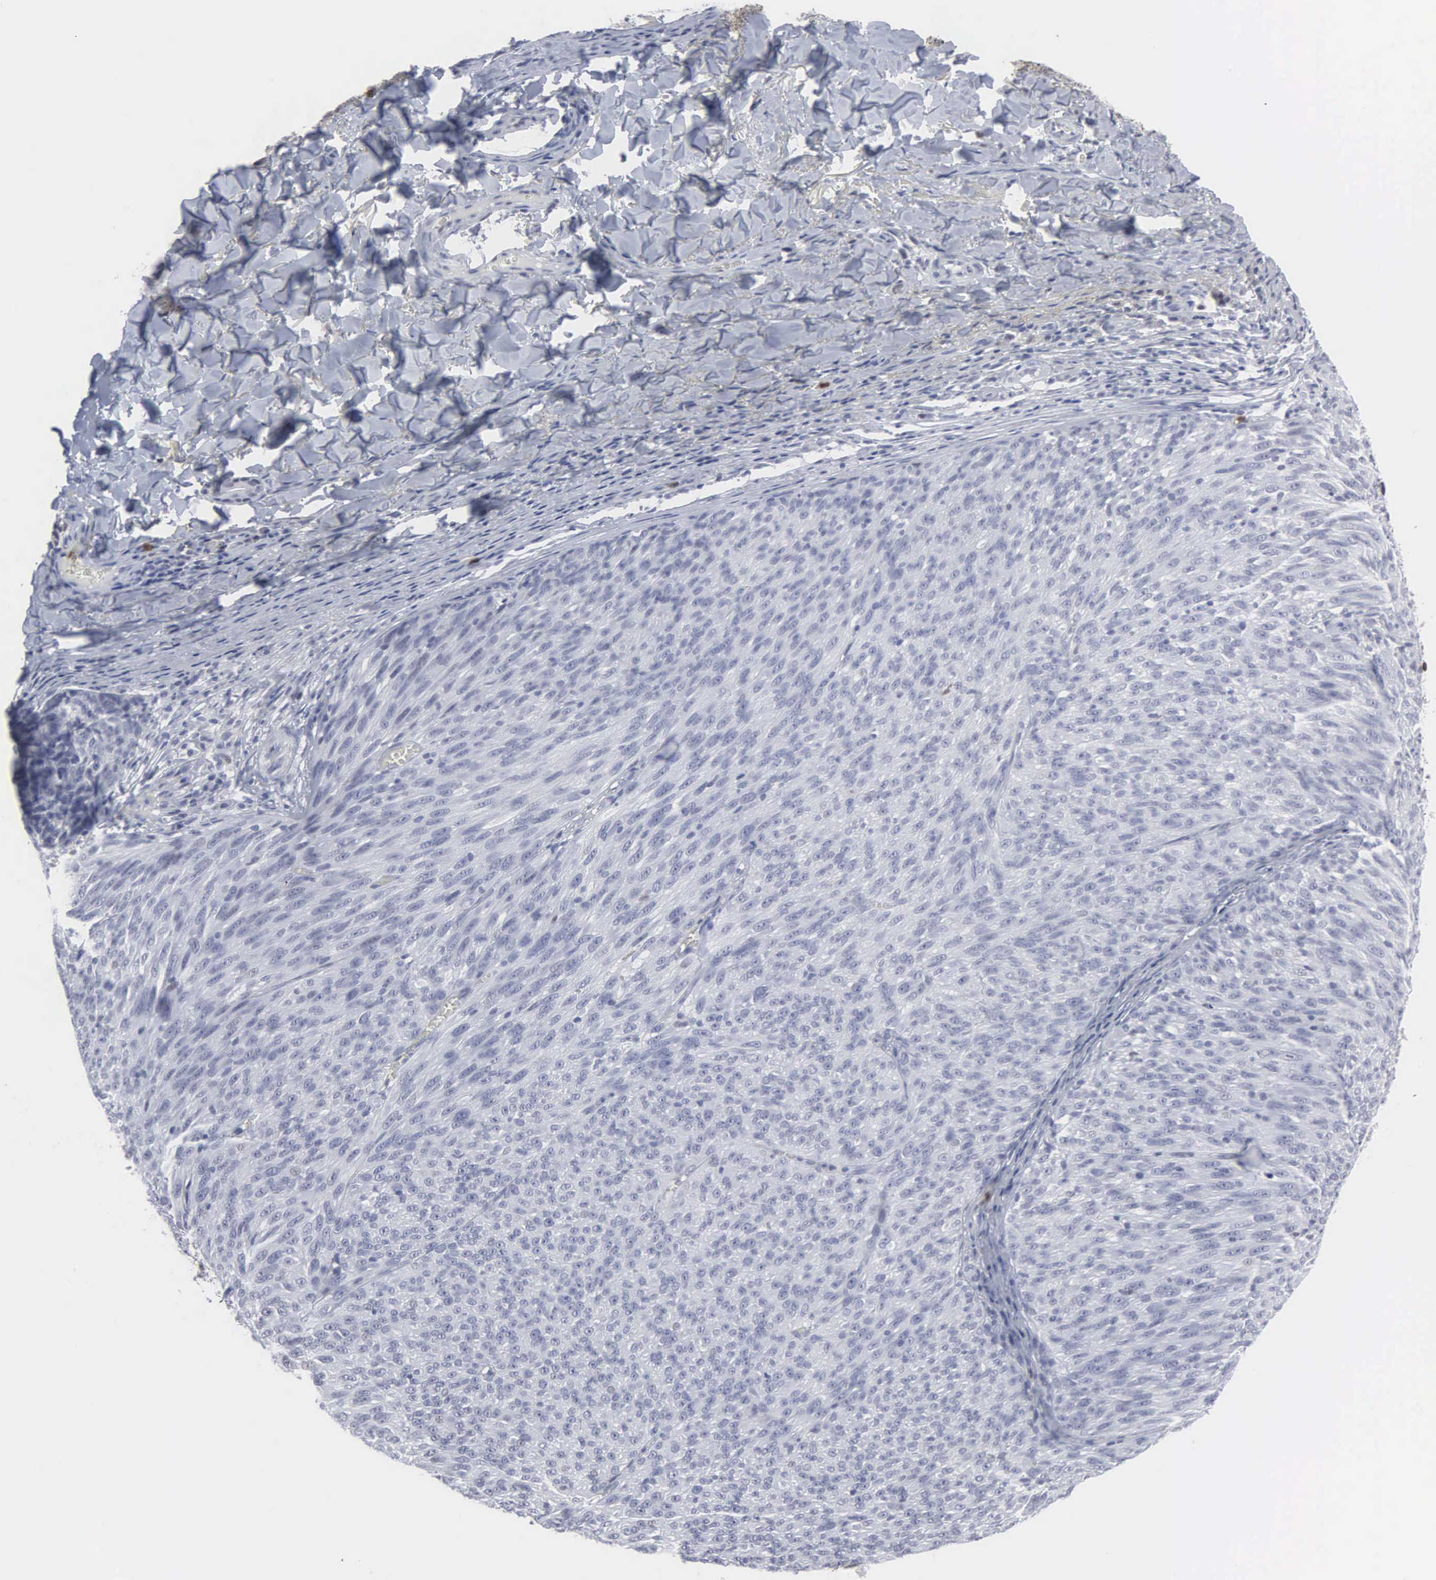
{"staining": {"intensity": "negative", "quantity": "none", "location": "none"}, "tissue": "melanoma", "cell_type": "Tumor cells", "image_type": "cancer", "snomed": [{"axis": "morphology", "description": "Malignant melanoma, NOS"}, {"axis": "topography", "description": "Skin"}], "caption": "Malignant melanoma was stained to show a protein in brown. There is no significant positivity in tumor cells.", "gene": "SPIN3", "patient": {"sex": "male", "age": 76}}